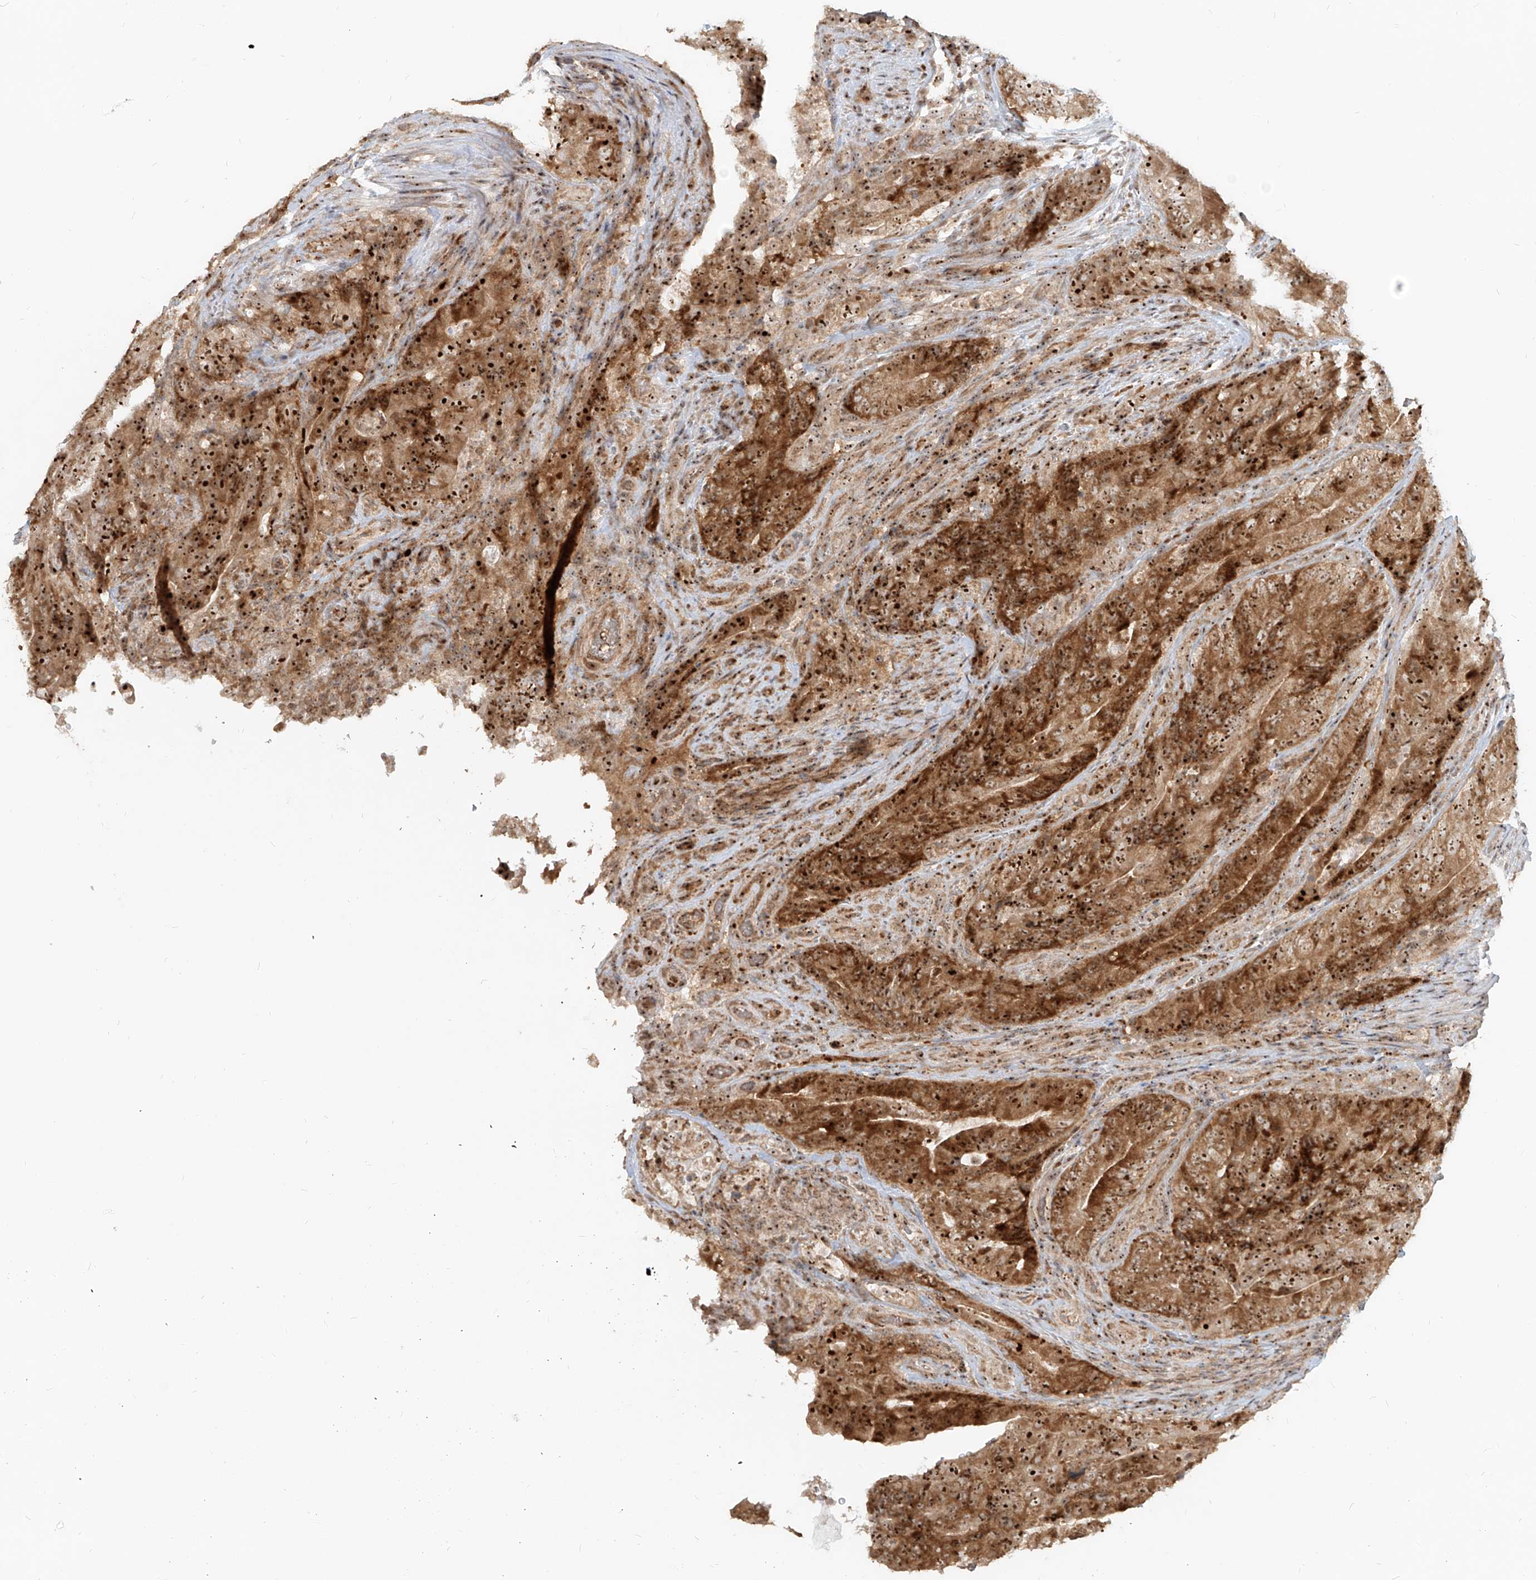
{"staining": {"intensity": "strong", "quantity": ">75%", "location": "cytoplasmic/membranous,nuclear"}, "tissue": "colorectal cancer", "cell_type": "Tumor cells", "image_type": "cancer", "snomed": [{"axis": "morphology", "description": "Normal tissue, NOS"}, {"axis": "topography", "description": "Colon"}], "caption": "The histopathology image exhibits staining of colorectal cancer, revealing strong cytoplasmic/membranous and nuclear protein staining (brown color) within tumor cells.", "gene": "BYSL", "patient": {"sex": "female", "age": 82}}